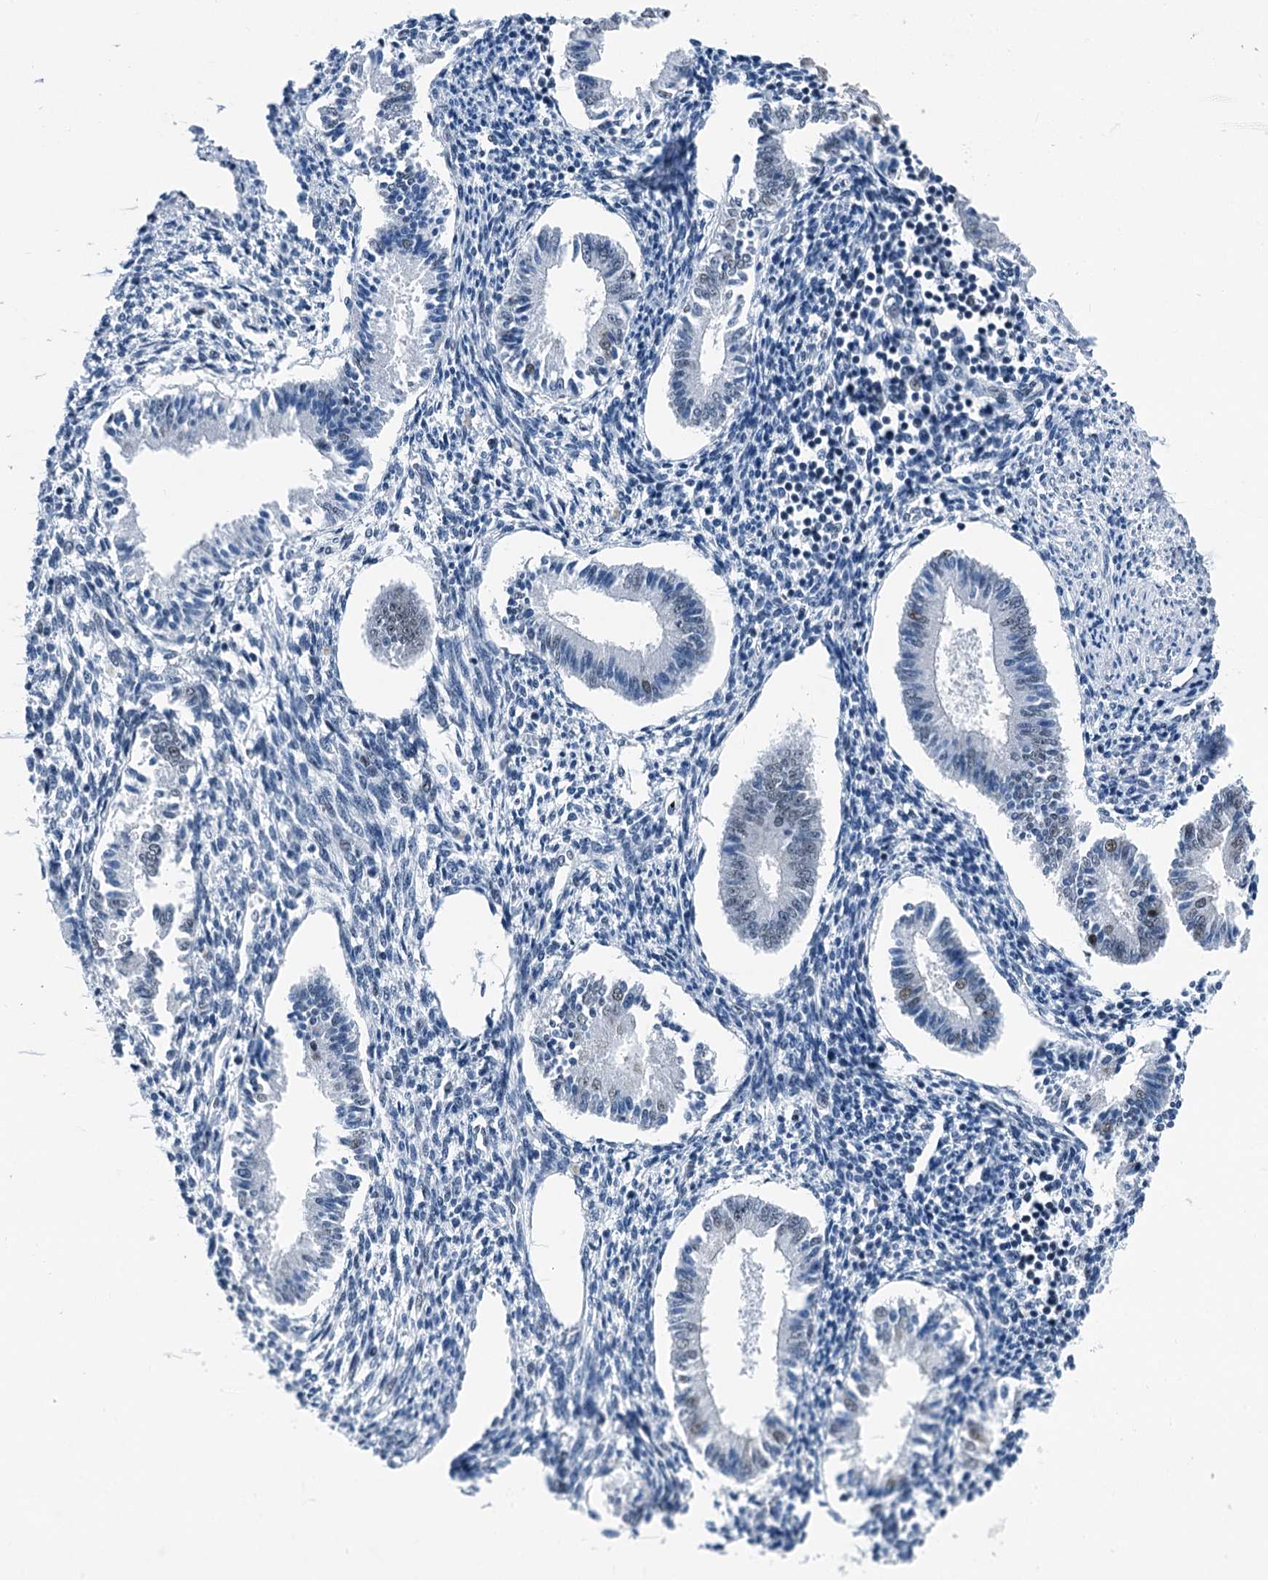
{"staining": {"intensity": "negative", "quantity": "none", "location": "none"}, "tissue": "endometrium", "cell_type": "Cells in endometrial stroma", "image_type": "normal", "snomed": [{"axis": "morphology", "description": "Normal tissue, NOS"}, {"axis": "topography", "description": "Uterus"}, {"axis": "topography", "description": "Endometrium"}], "caption": "Immunohistochemistry (IHC) photomicrograph of benign human endometrium stained for a protein (brown), which exhibits no expression in cells in endometrial stroma. The staining is performed using DAB brown chromogen with nuclei counter-stained in using hematoxylin.", "gene": "TRPT1", "patient": {"sex": "female", "age": 48}}